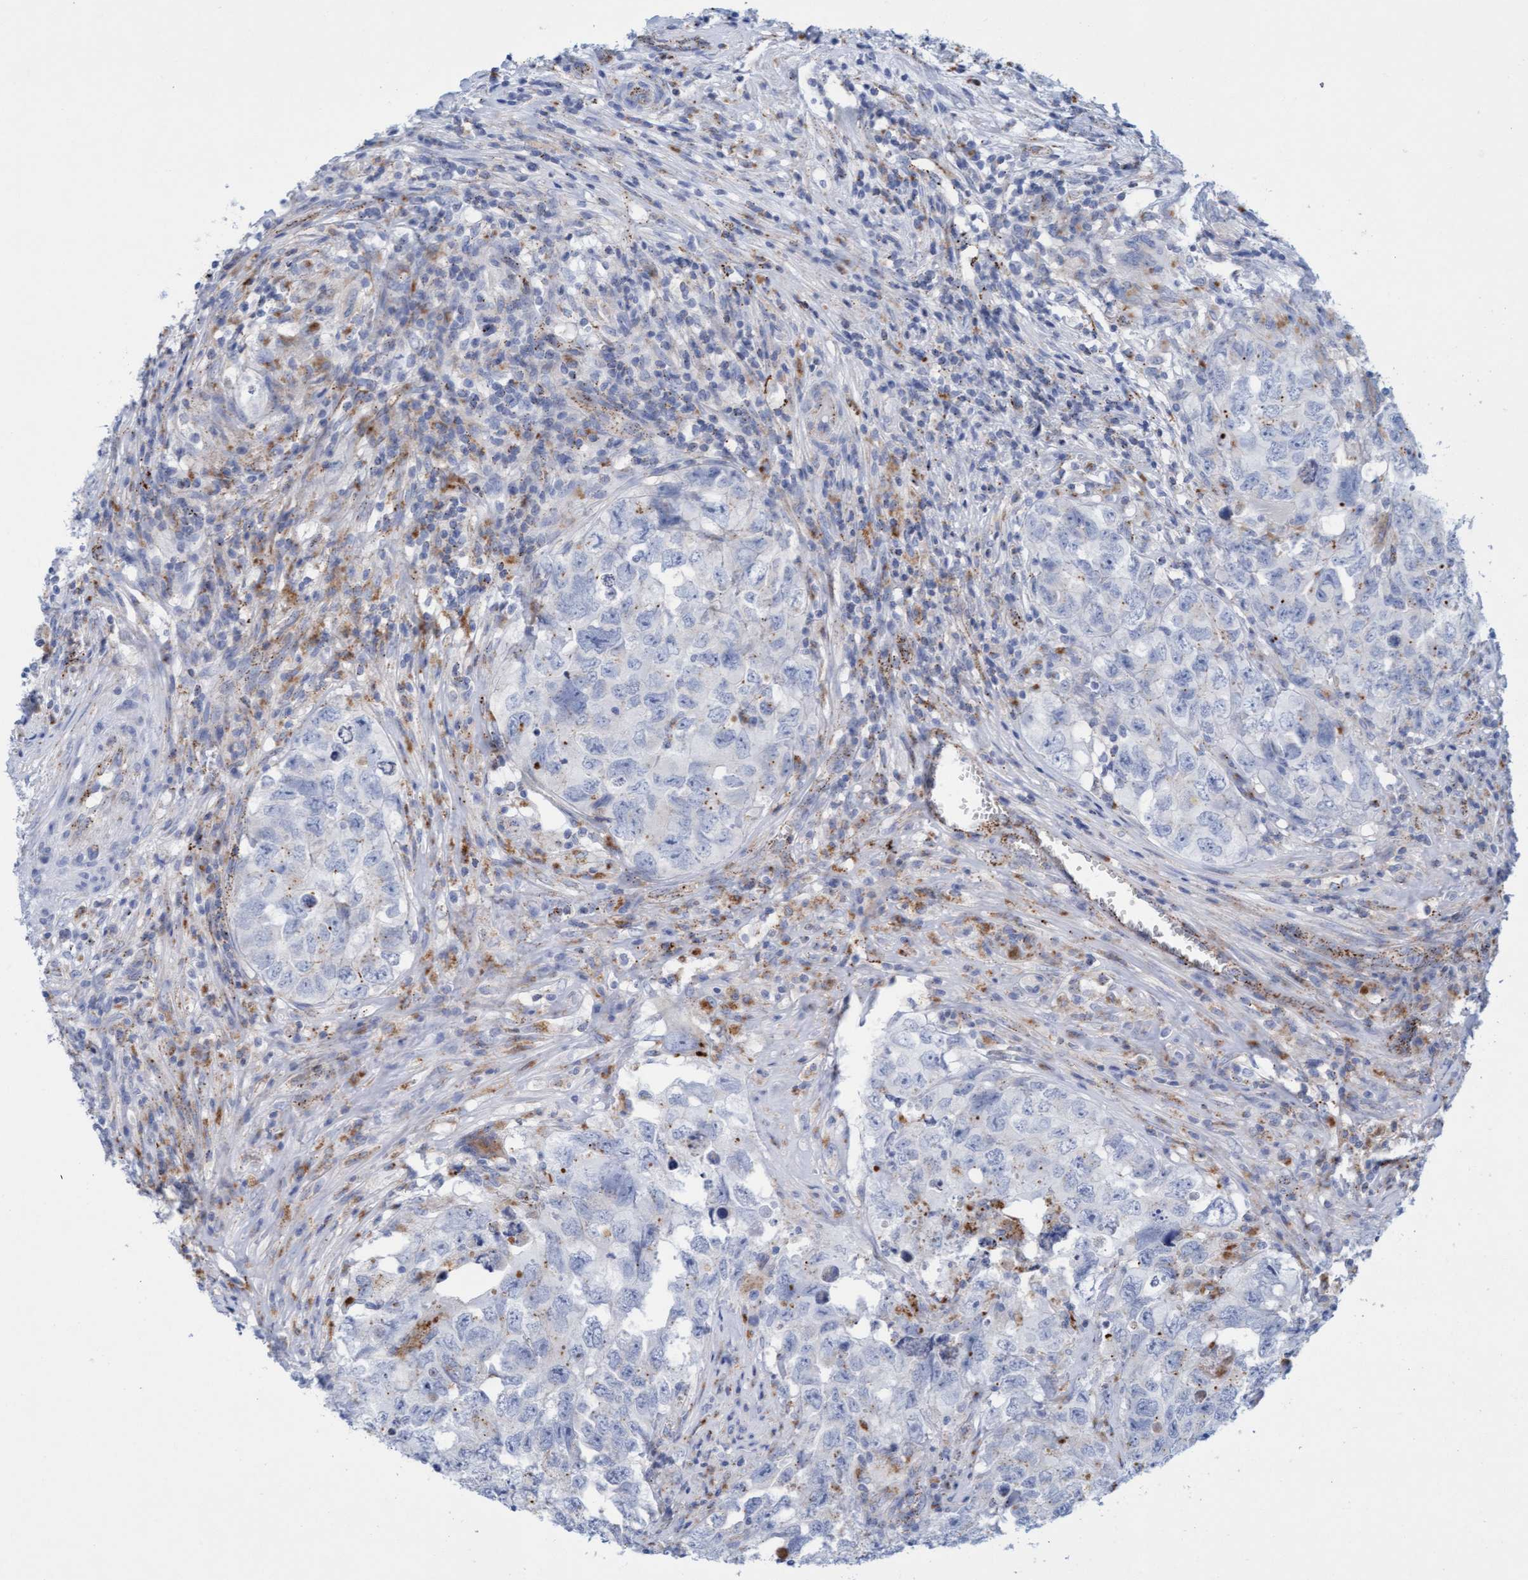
{"staining": {"intensity": "negative", "quantity": "none", "location": "none"}, "tissue": "testis cancer", "cell_type": "Tumor cells", "image_type": "cancer", "snomed": [{"axis": "morphology", "description": "Seminoma, NOS"}, {"axis": "morphology", "description": "Carcinoma, Embryonal, NOS"}, {"axis": "topography", "description": "Testis"}], "caption": "IHC histopathology image of neoplastic tissue: human testis cancer stained with DAB displays no significant protein staining in tumor cells.", "gene": "SGSH", "patient": {"sex": "male", "age": 43}}